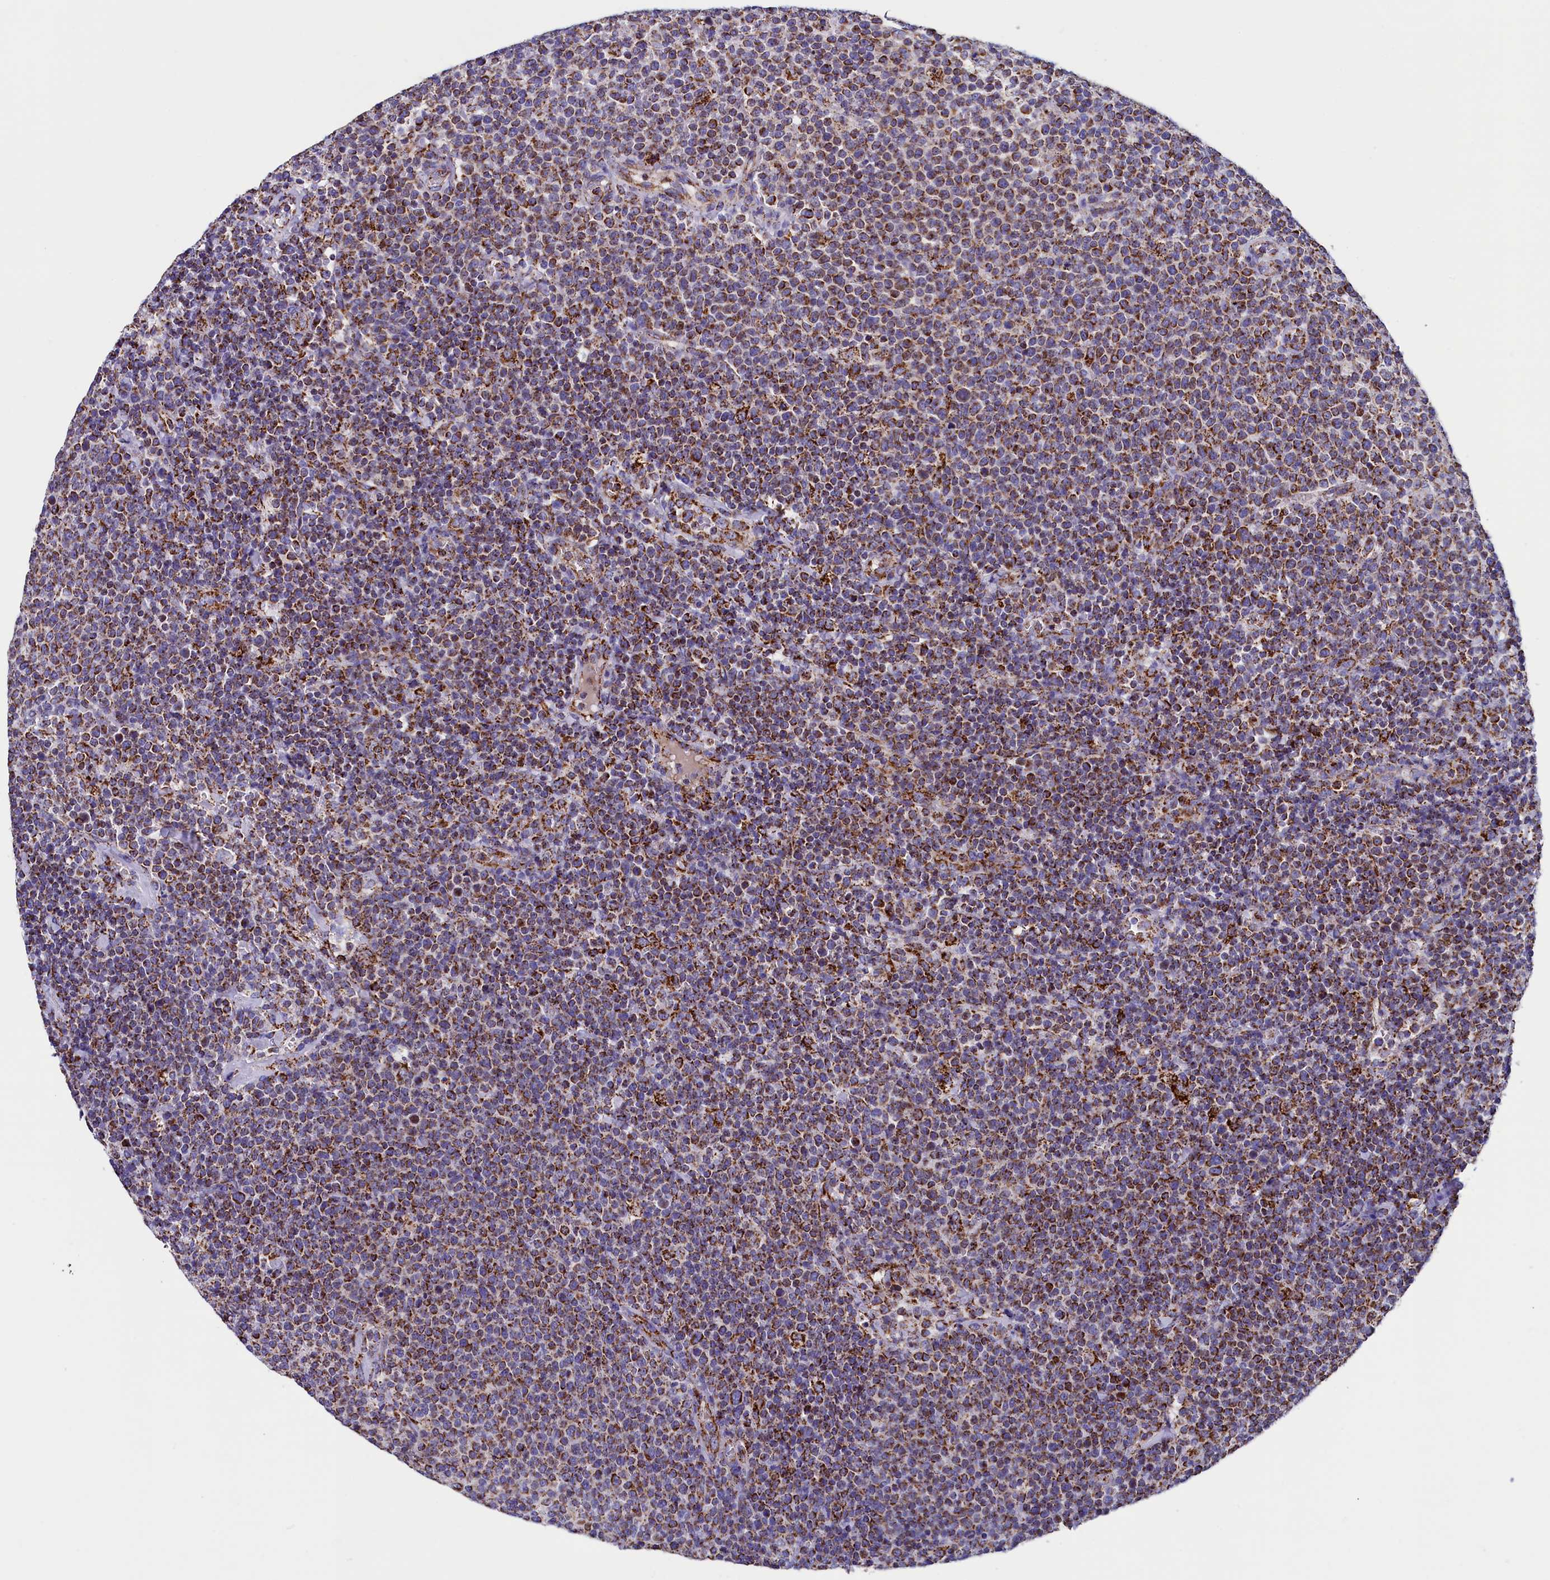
{"staining": {"intensity": "strong", "quantity": ">75%", "location": "cytoplasmic/membranous"}, "tissue": "lymphoma", "cell_type": "Tumor cells", "image_type": "cancer", "snomed": [{"axis": "morphology", "description": "Malignant lymphoma, non-Hodgkin's type, High grade"}, {"axis": "topography", "description": "Lymph node"}], "caption": "Immunohistochemistry (IHC) of lymphoma shows high levels of strong cytoplasmic/membranous positivity in about >75% of tumor cells. The staining was performed using DAB, with brown indicating positive protein expression. Nuclei are stained blue with hematoxylin.", "gene": "SLC39A3", "patient": {"sex": "male", "age": 61}}